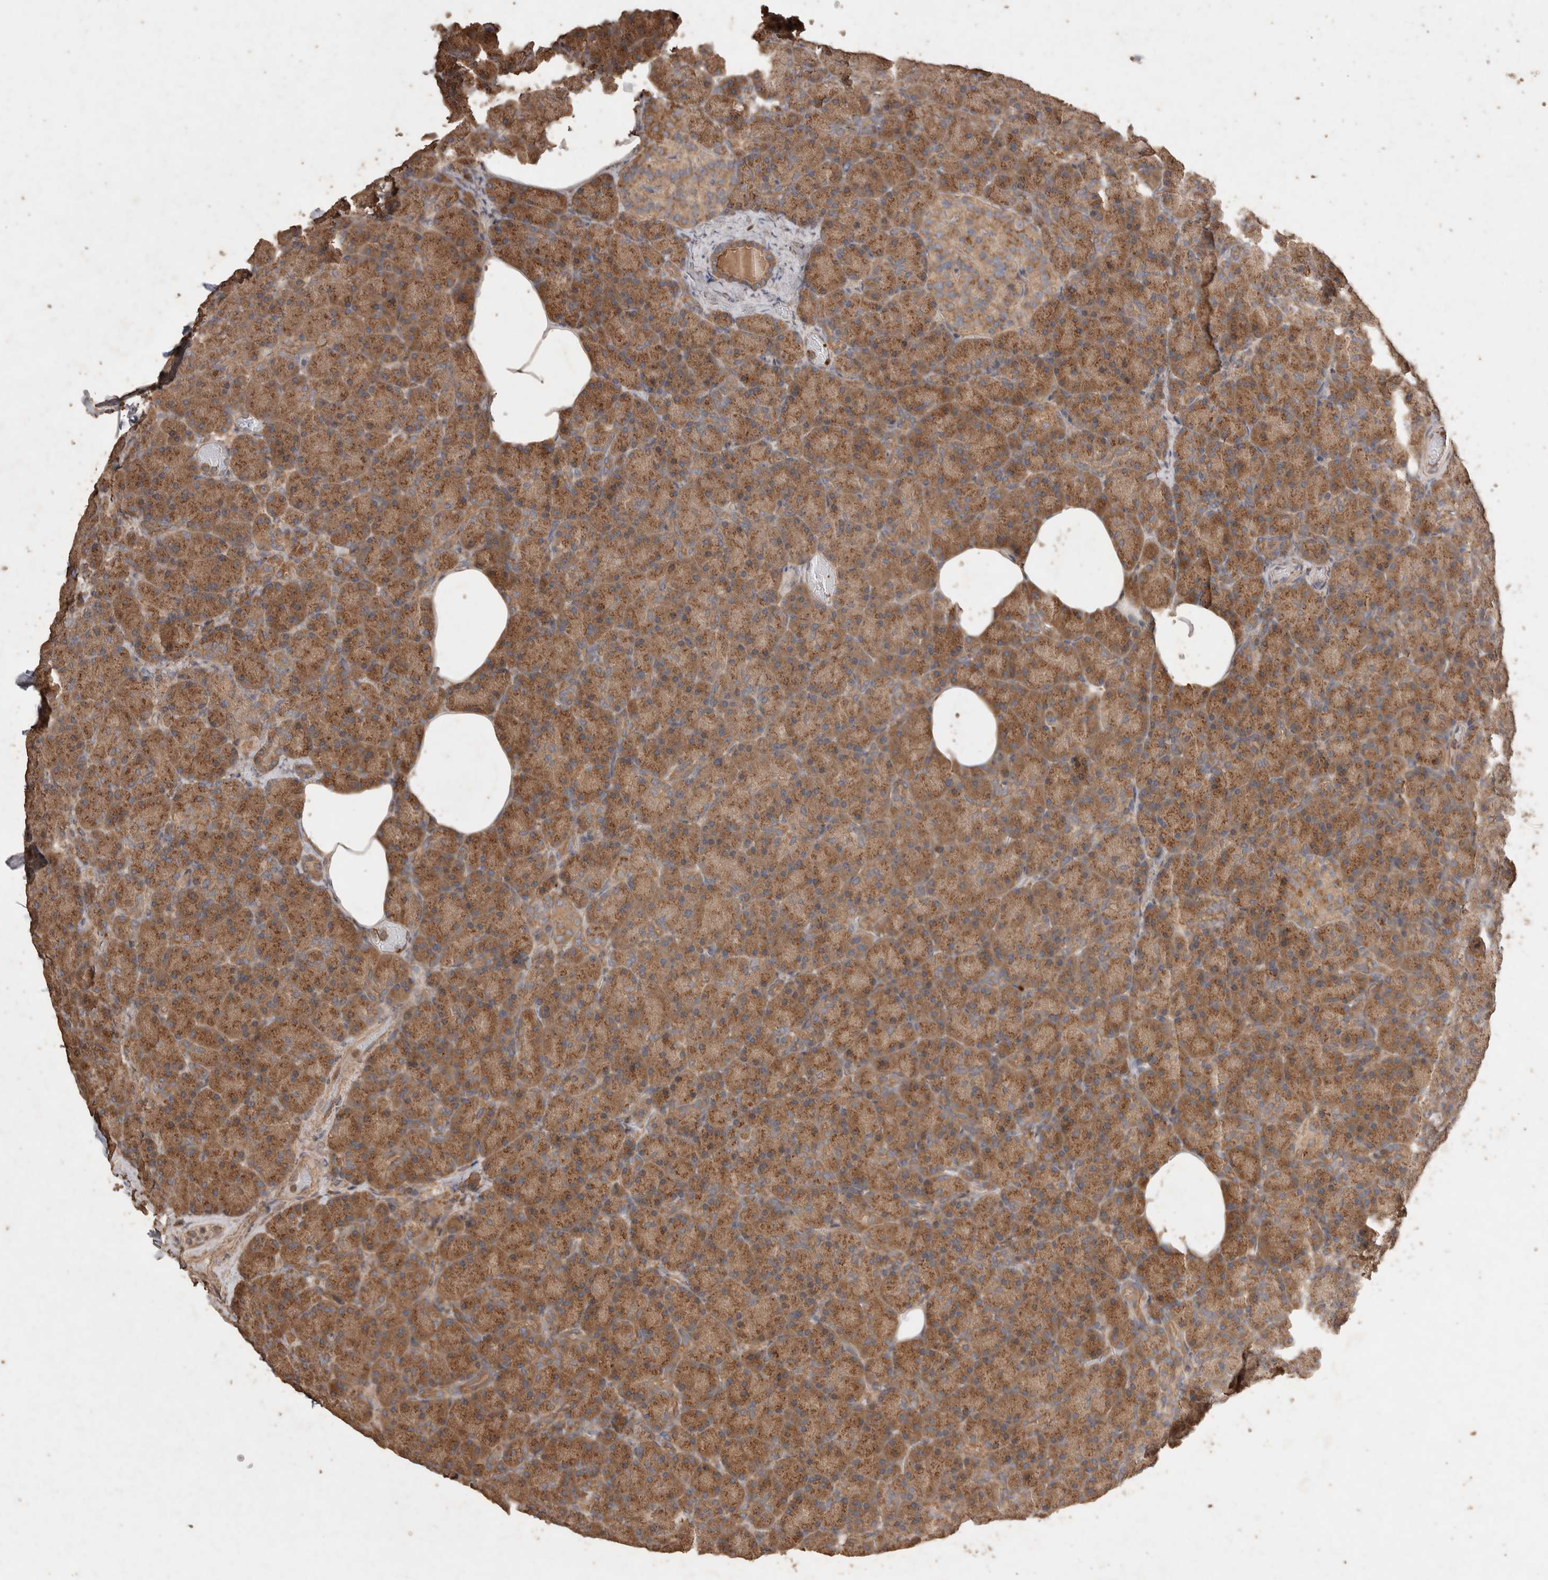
{"staining": {"intensity": "moderate", "quantity": ">75%", "location": "cytoplasmic/membranous"}, "tissue": "pancreas", "cell_type": "Exocrine glandular cells", "image_type": "normal", "snomed": [{"axis": "morphology", "description": "Normal tissue, NOS"}, {"axis": "topography", "description": "Pancreas"}], "caption": "Protein positivity by immunohistochemistry exhibits moderate cytoplasmic/membranous positivity in approximately >75% of exocrine glandular cells in unremarkable pancreas.", "gene": "SNX31", "patient": {"sex": "female", "age": 43}}